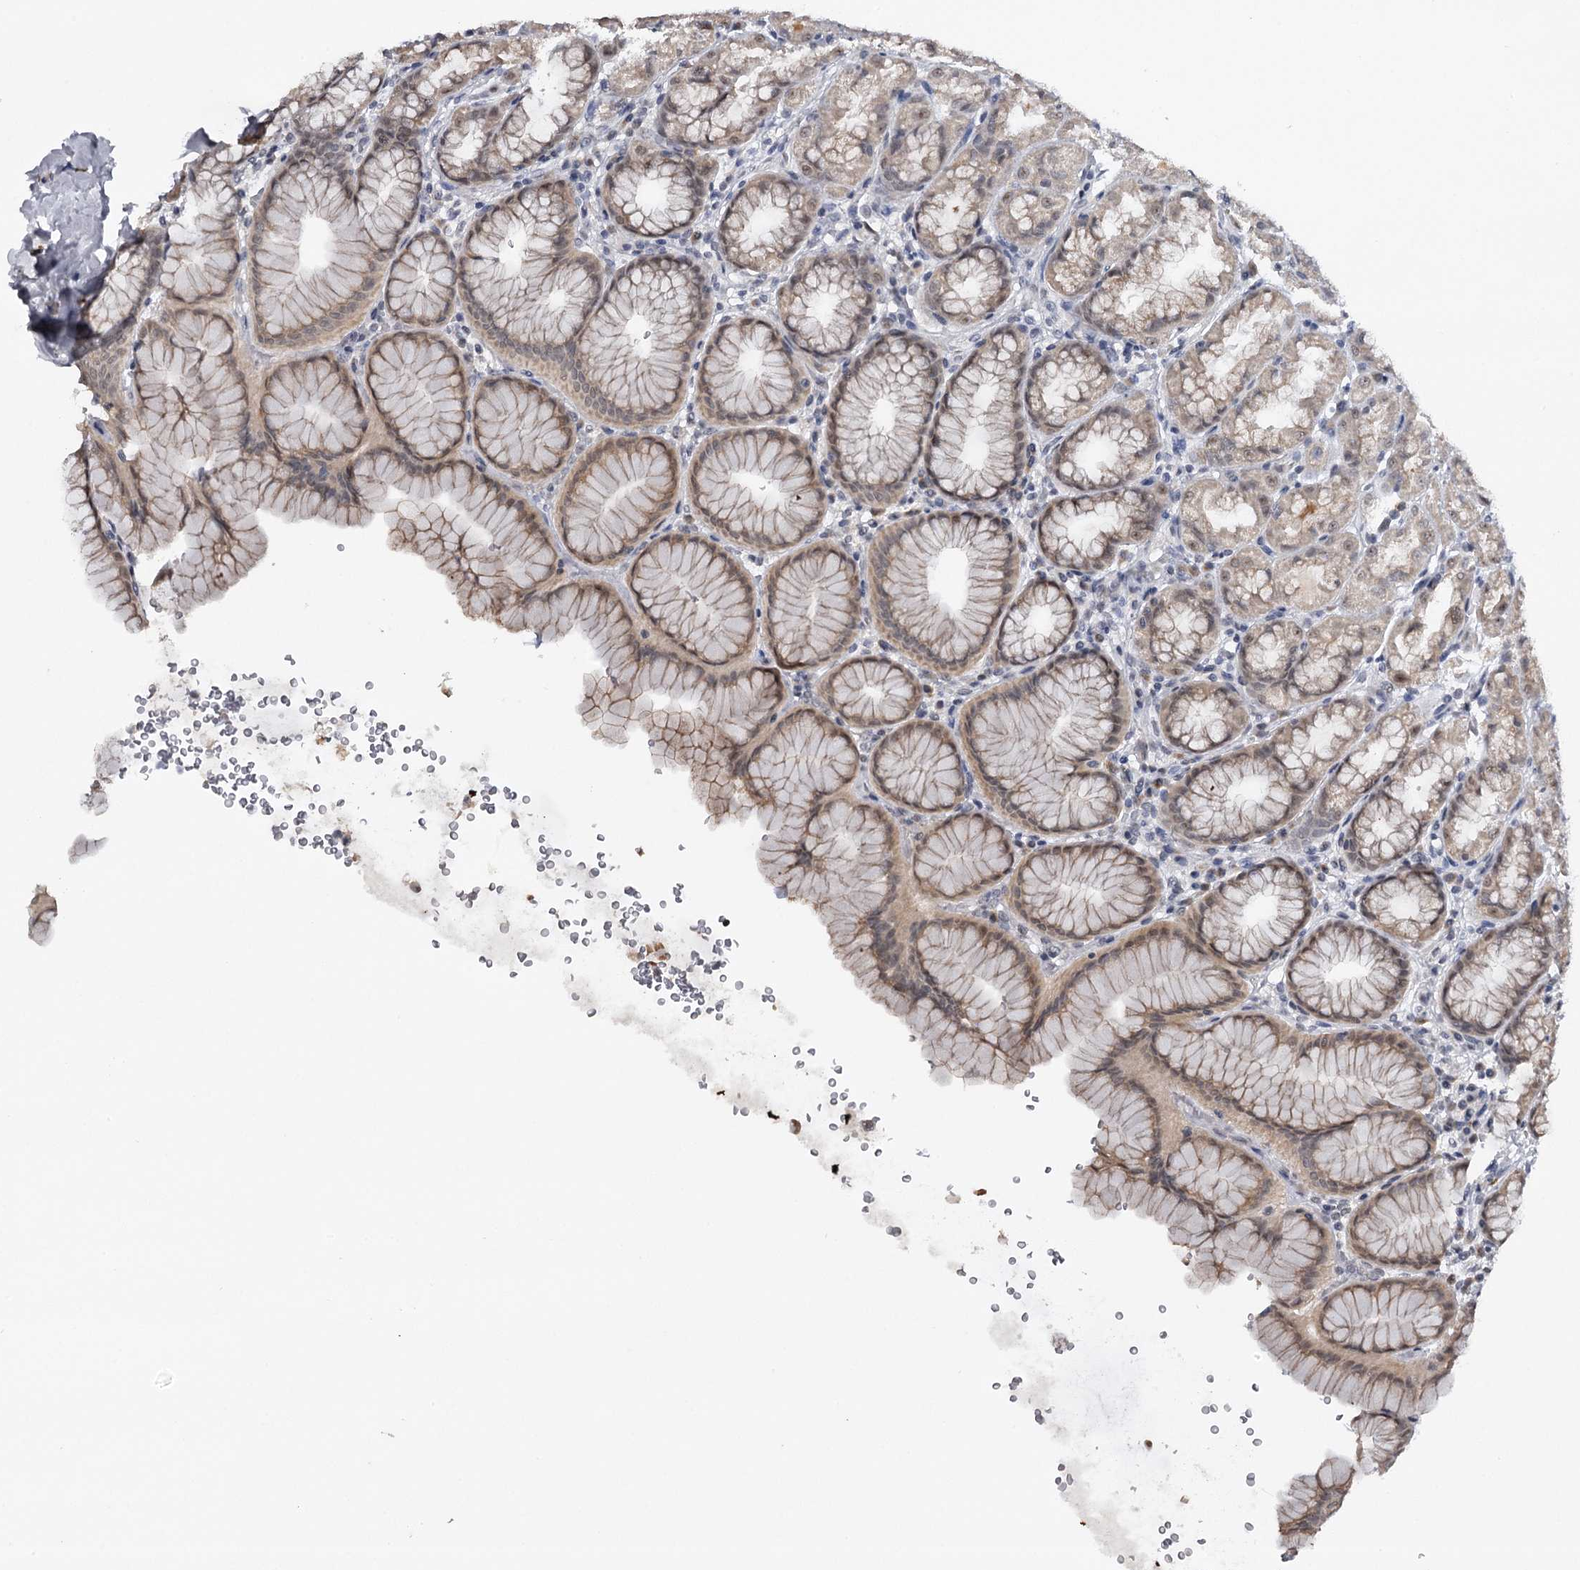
{"staining": {"intensity": "weak", "quantity": "25%-75%", "location": "cytoplasmic/membranous,nuclear"}, "tissue": "stomach", "cell_type": "Glandular cells", "image_type": "normal", "snomed": [{"axis": "morphology", "description": "Normal tissue, NOS"}, {"axis": "topography", "description": "Stomach"}], "caption": "Immunohistochemical staining of unremarkable human stomach reveals weak cytoplasmic/membranous,nuclear protein positivity in approximately 25%-75% of glandular cells.", "gene": "GTSF1", "patient": {"sex": "male", "age": 42}}